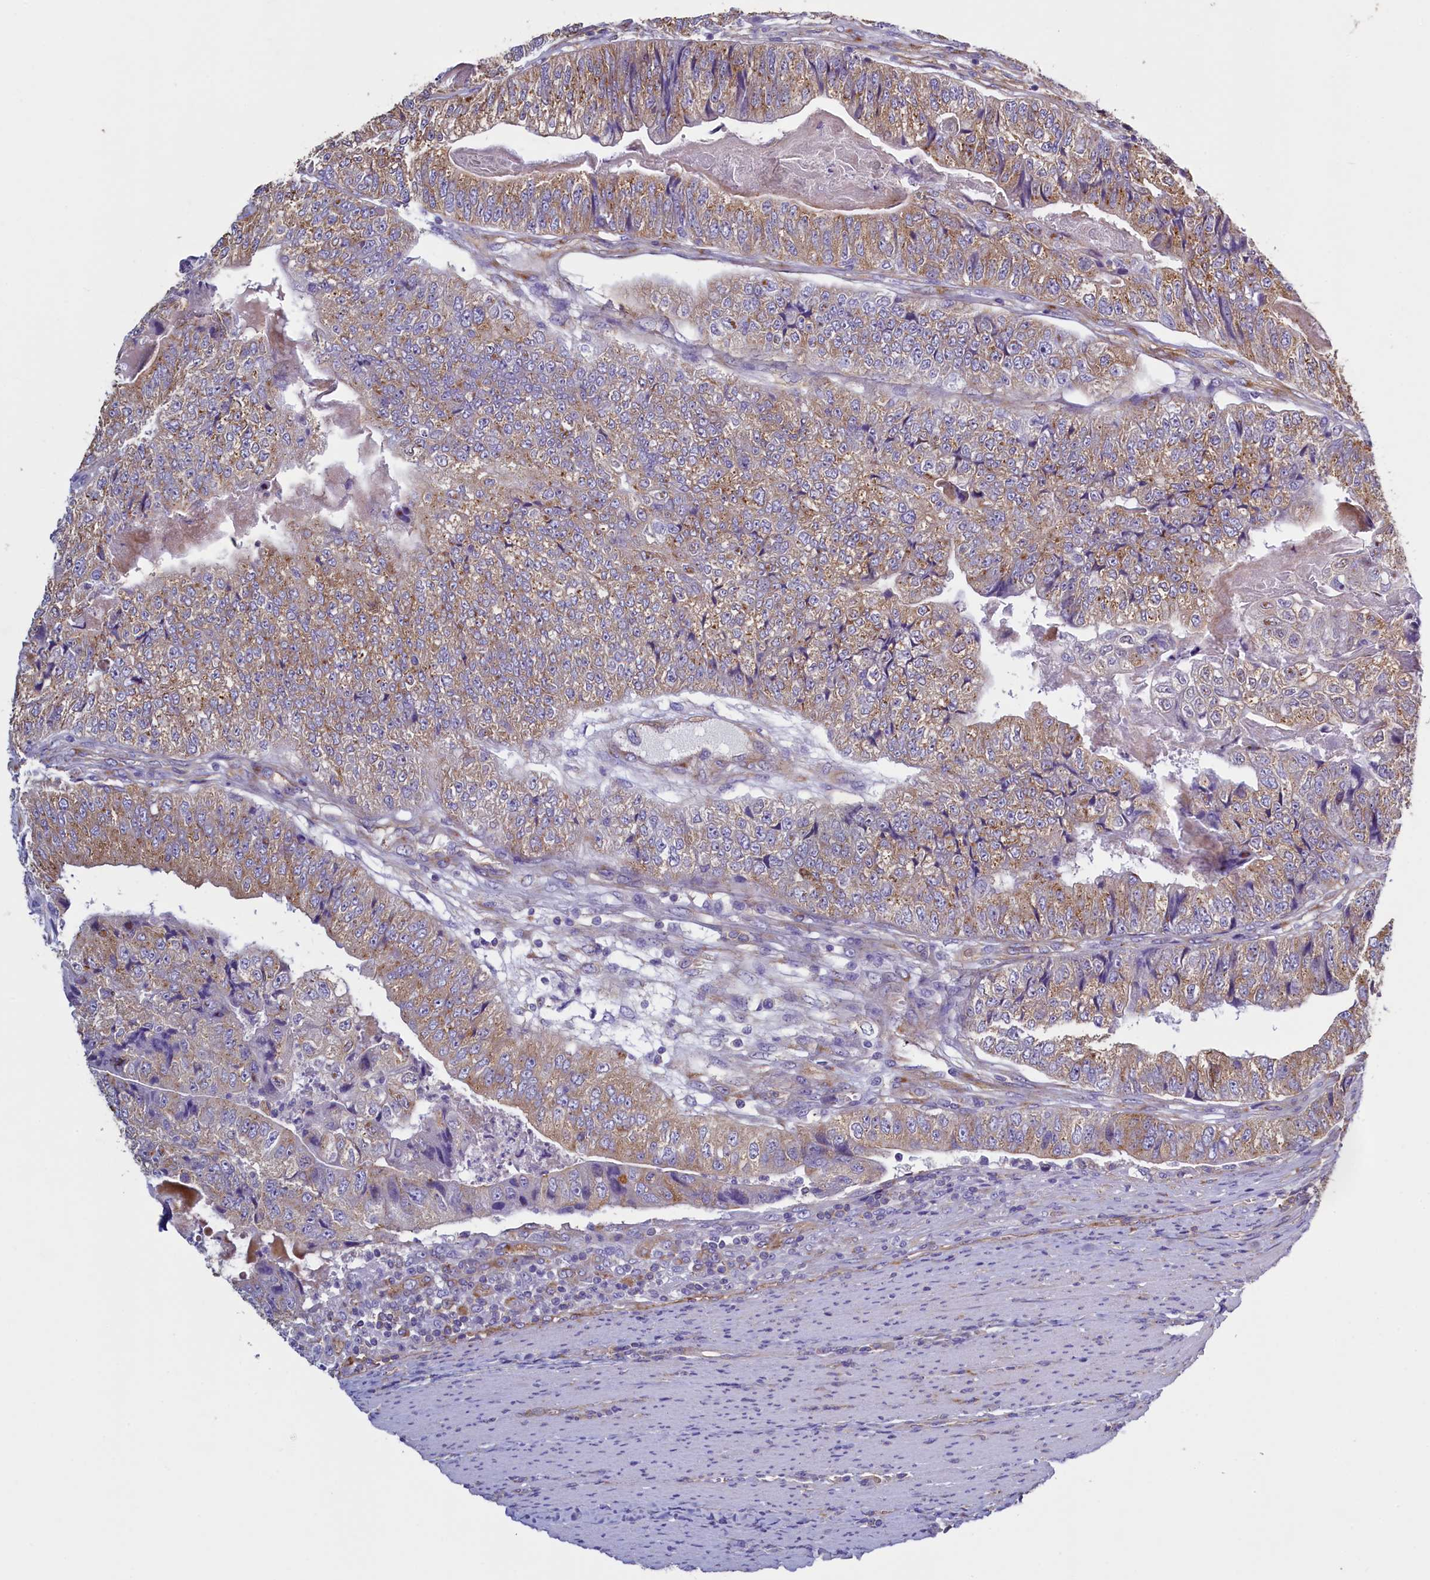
{"staining": {"intensity": "moderate", "quantity": ">75%", "location": "cytoplasmic/membranous"}, "tissue": "colorectal cancer", "cell_type": "Tumor cells", "image_type": "cancer", "snomed": [{"axis": "morphology", "description": "Adenocarcinoma, NOS"}, {"axis": "topography", "description": "Colon"}], "caption": "Colorectal cancer (adenocarcinoma) stained for a protein reveals moderate cytoplasmic/membranous positivity in tumor cells. The staining was performed using DAB, with brown indicating positive protein expression. Nuclei are stained blue with hematoxylin.", "gene": "GPR21", "patient": {"sex": "female", "age": 67}}